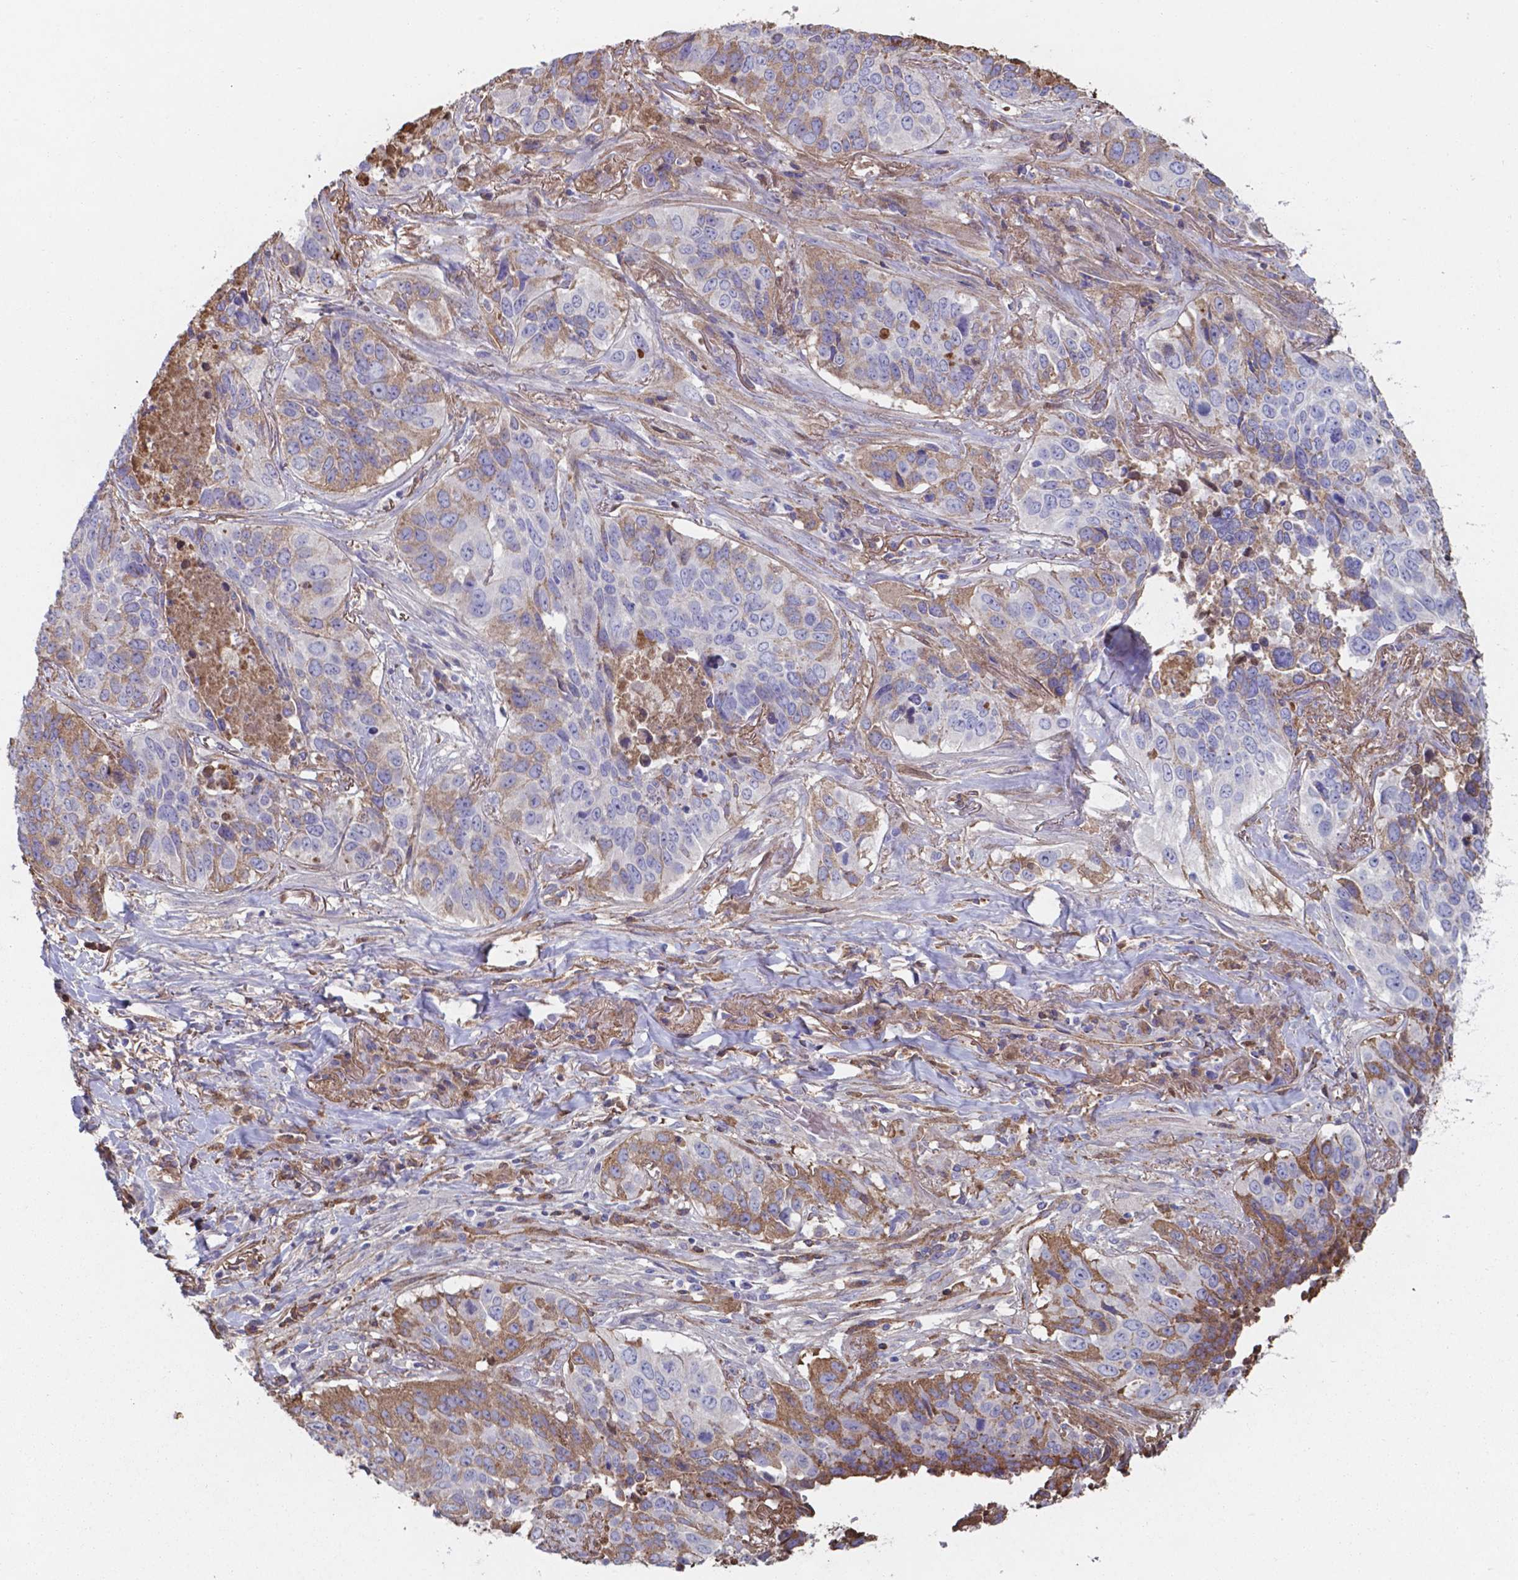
{"staining": {"intensity": "moderate", "quantity": "25%-75%", "location": "cytoplasmic/membranous"}, "tissue": "lung cancer", "cell_type": "Tumor cells", "image_type": "cancer", "snomed": [{"axis": "morphology", "description": "Normal tissue, NOS"}, {"axis": "morphology", "description": "Squamous cell carcinoma, NOS"}, {"axis": "topography", "description": "Bronchus"}, {"axis": "topography", "description": "Lung"}], "caption": "A brown stain shows moderate cytoplasmic/membranous expression of a protein in human lung squamous cell carcinoma tumor cells.", "gene": "SERPINA1", "patient": {"sex": "male", "age": 64}}